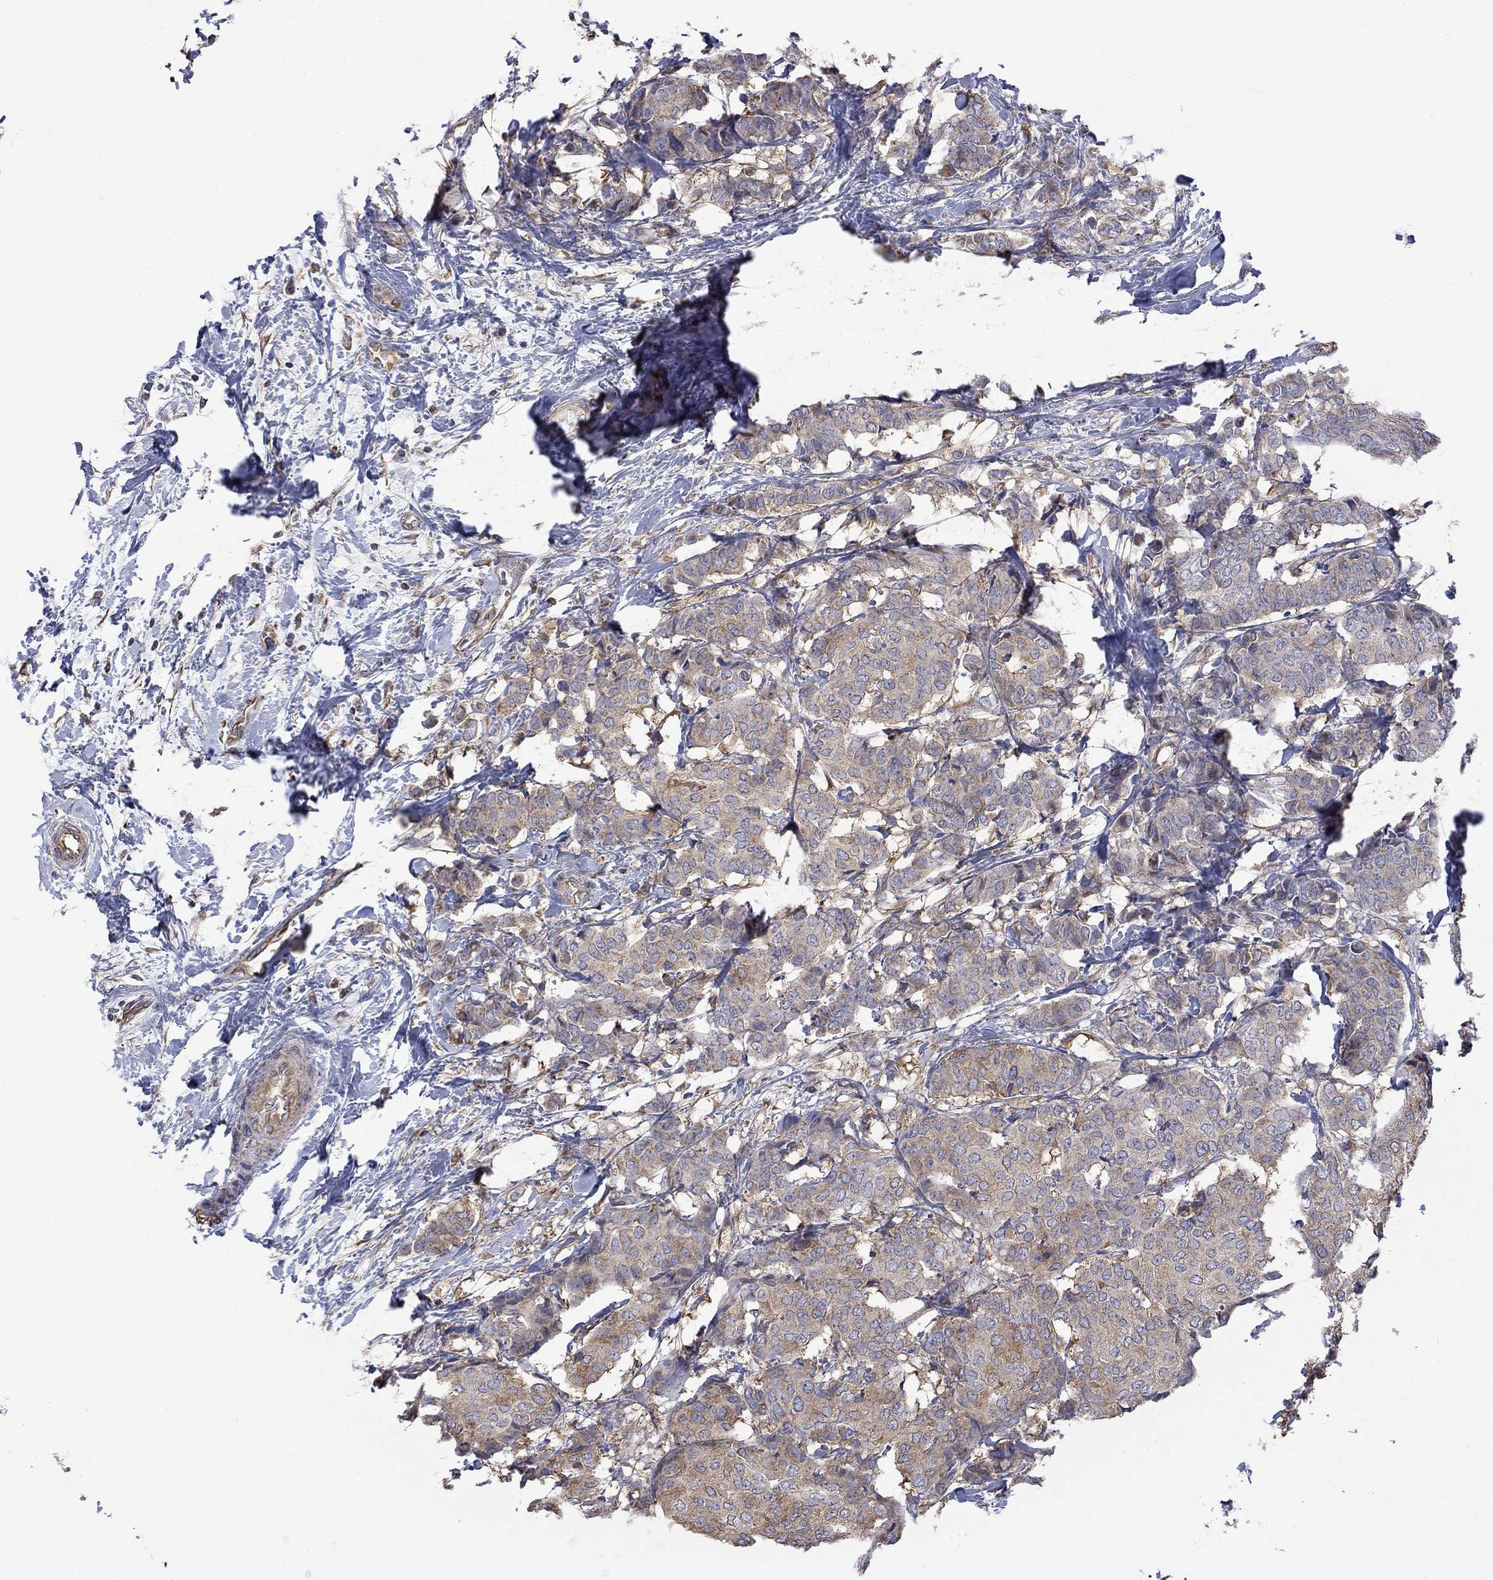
{"staining": {"intensity": "moderate", "quantity": "<25%", "location": "cytoplasmic/membranous"}, "tissue": "breast cancer", "cell_type": "Tumor cells", "image_type": "cancer", "snomed": [{"axis": "morphology", "description": "Duct carcinoma"}, {"axis": "topography", "description": "Breast"}], "caption": "Breast cancer (intraductal carcinoma) was stained to show a protein in brown. There is low levels of moderate cytoplasmic/membranous expression in approximately <25% of tumor cells. (DAB IHC, brown staining for protein, blue staining for nuclei).", "gene": "CAMKK2", "patient": {"sex": "female", "age": 75}}